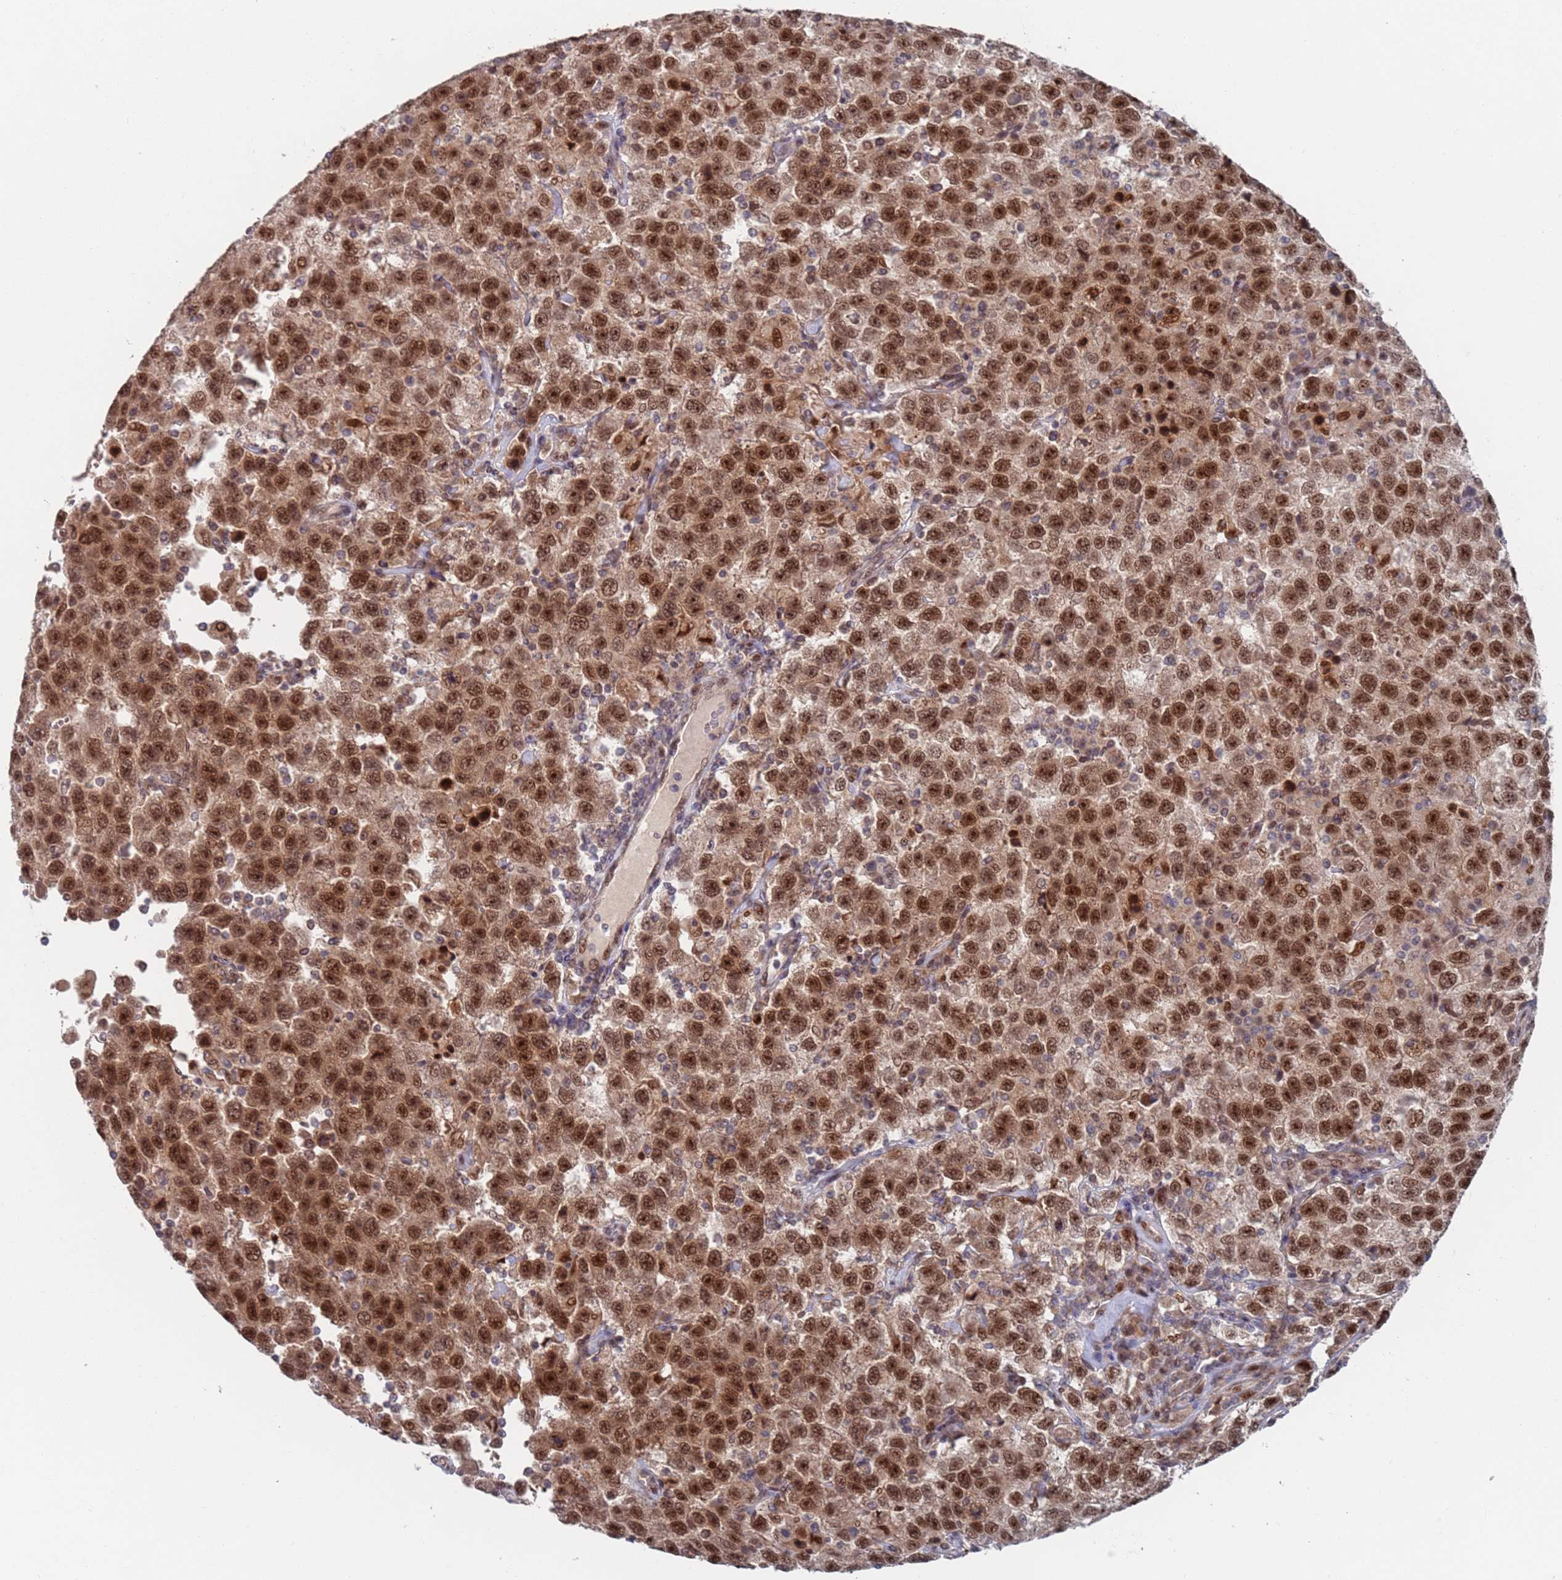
{"staining": {"intensity": "strong", "quantity": ">75%", "location": "nuclear"}, "tissue": "testis cancer", "cell_type": "Tumor cells", "image_type": "cancer", "snomed": [{"axis": "morphology", "description": "Seminoma, NOS"}, {"axis": "topography", "description": "Testis"}], "caption": "Strong nuclear positivity is appreciated in approximately >75% of tumor cells in testis cancer (seminoma).", "gene": "RPP25", "patient": {"sex": "male", "age": 41}}